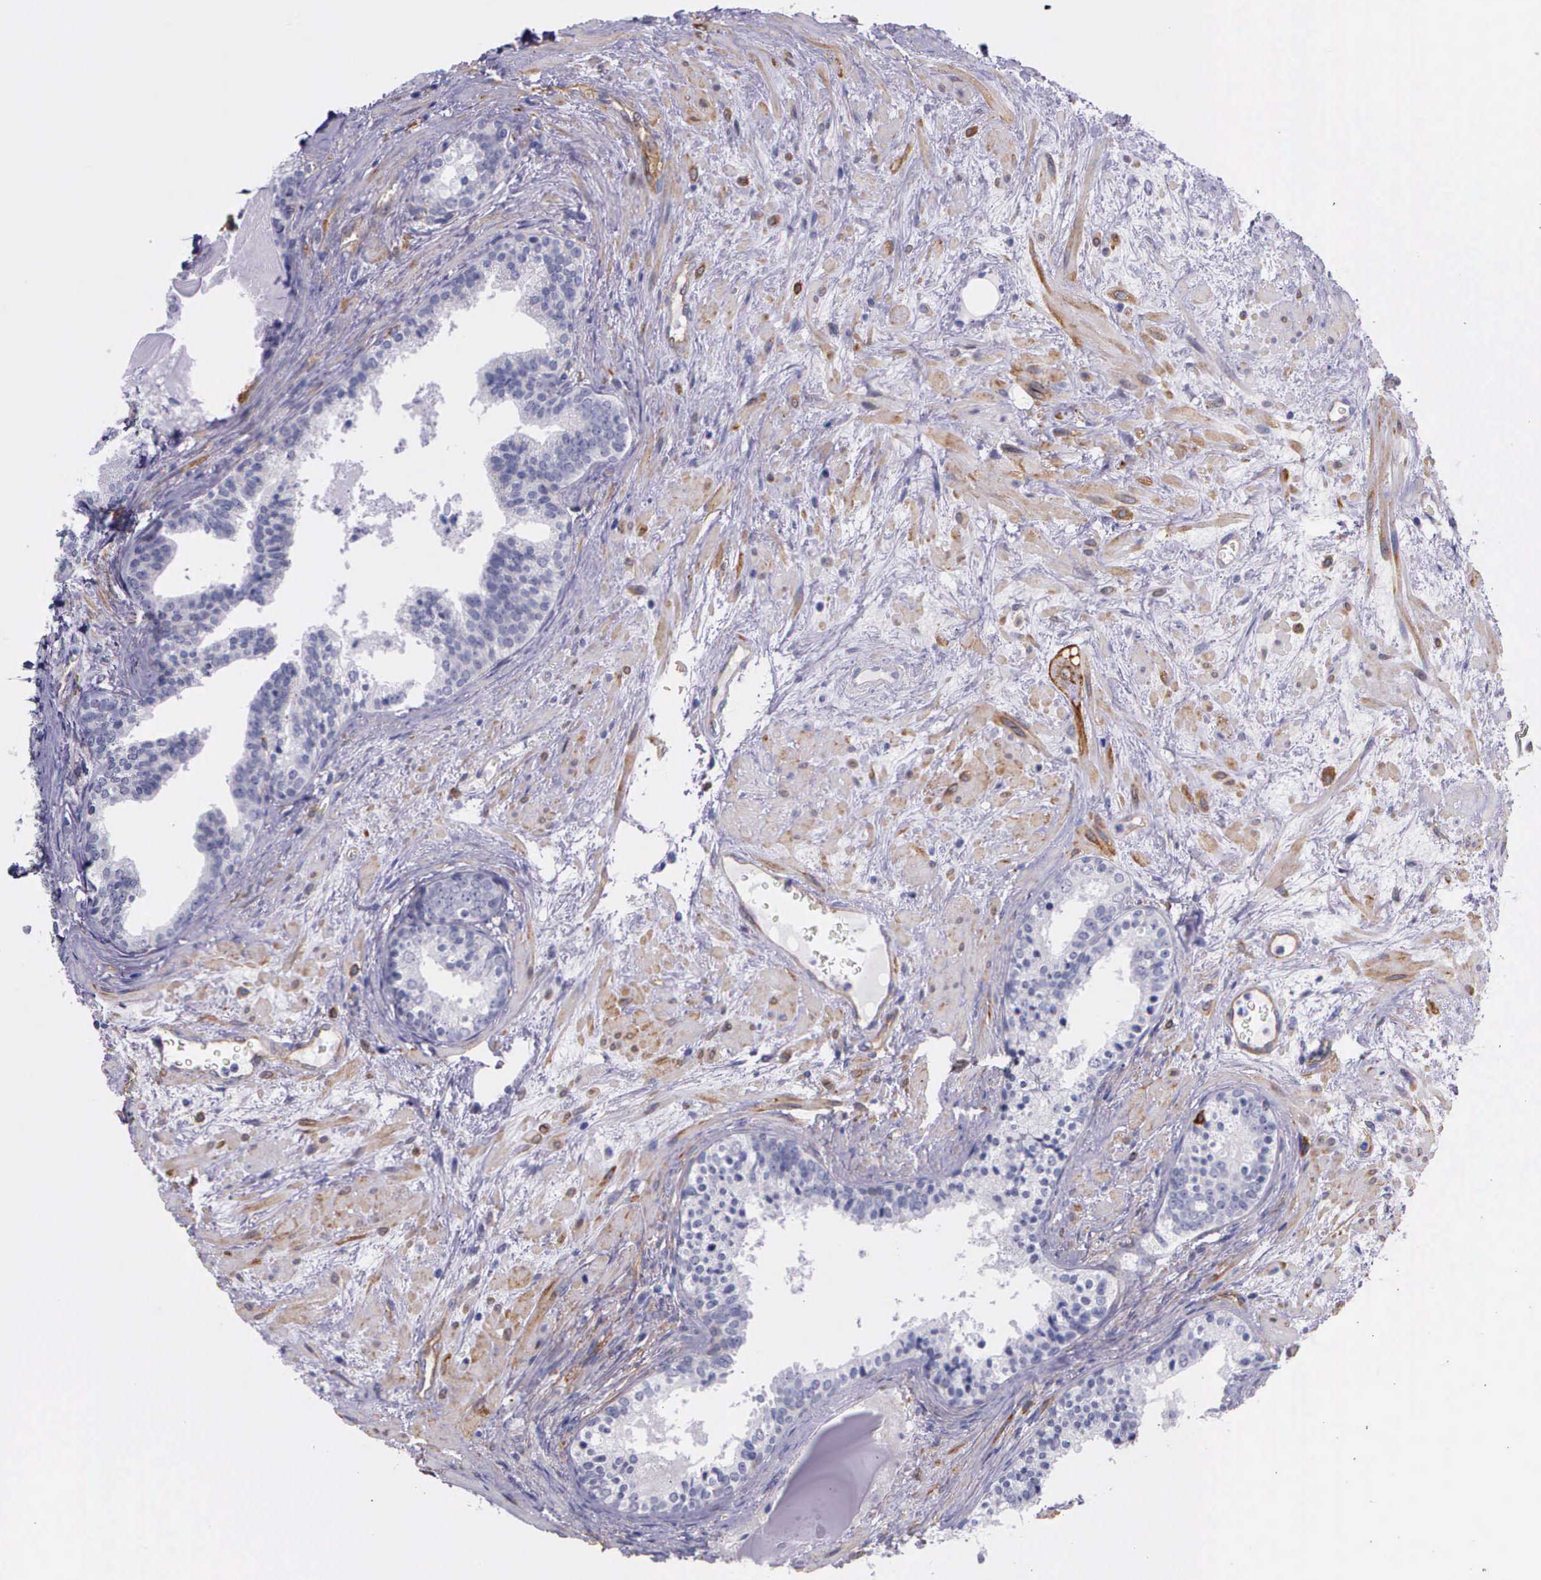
{"staining": {"intensity": "negative", "quantity": "none", "location": "none"}, "tissue": "prostate", "cell_type": "Glandular cells", "image_type": "normal", "snomed": [{"axis": "morphology", "description": "Normal tissue, NOS"}, {"axis": "topography", "description": "Prostate"}], "caption": "Immunohistochemistry (IHC) photomicrograph of normal prostate: prostate stained with DAB (3,3'-diaminobenzidine) shows no significant protein positivity in glandular cells.", "gene": "AHNAK2", "patient": {"sex": "male", "age": 65}}